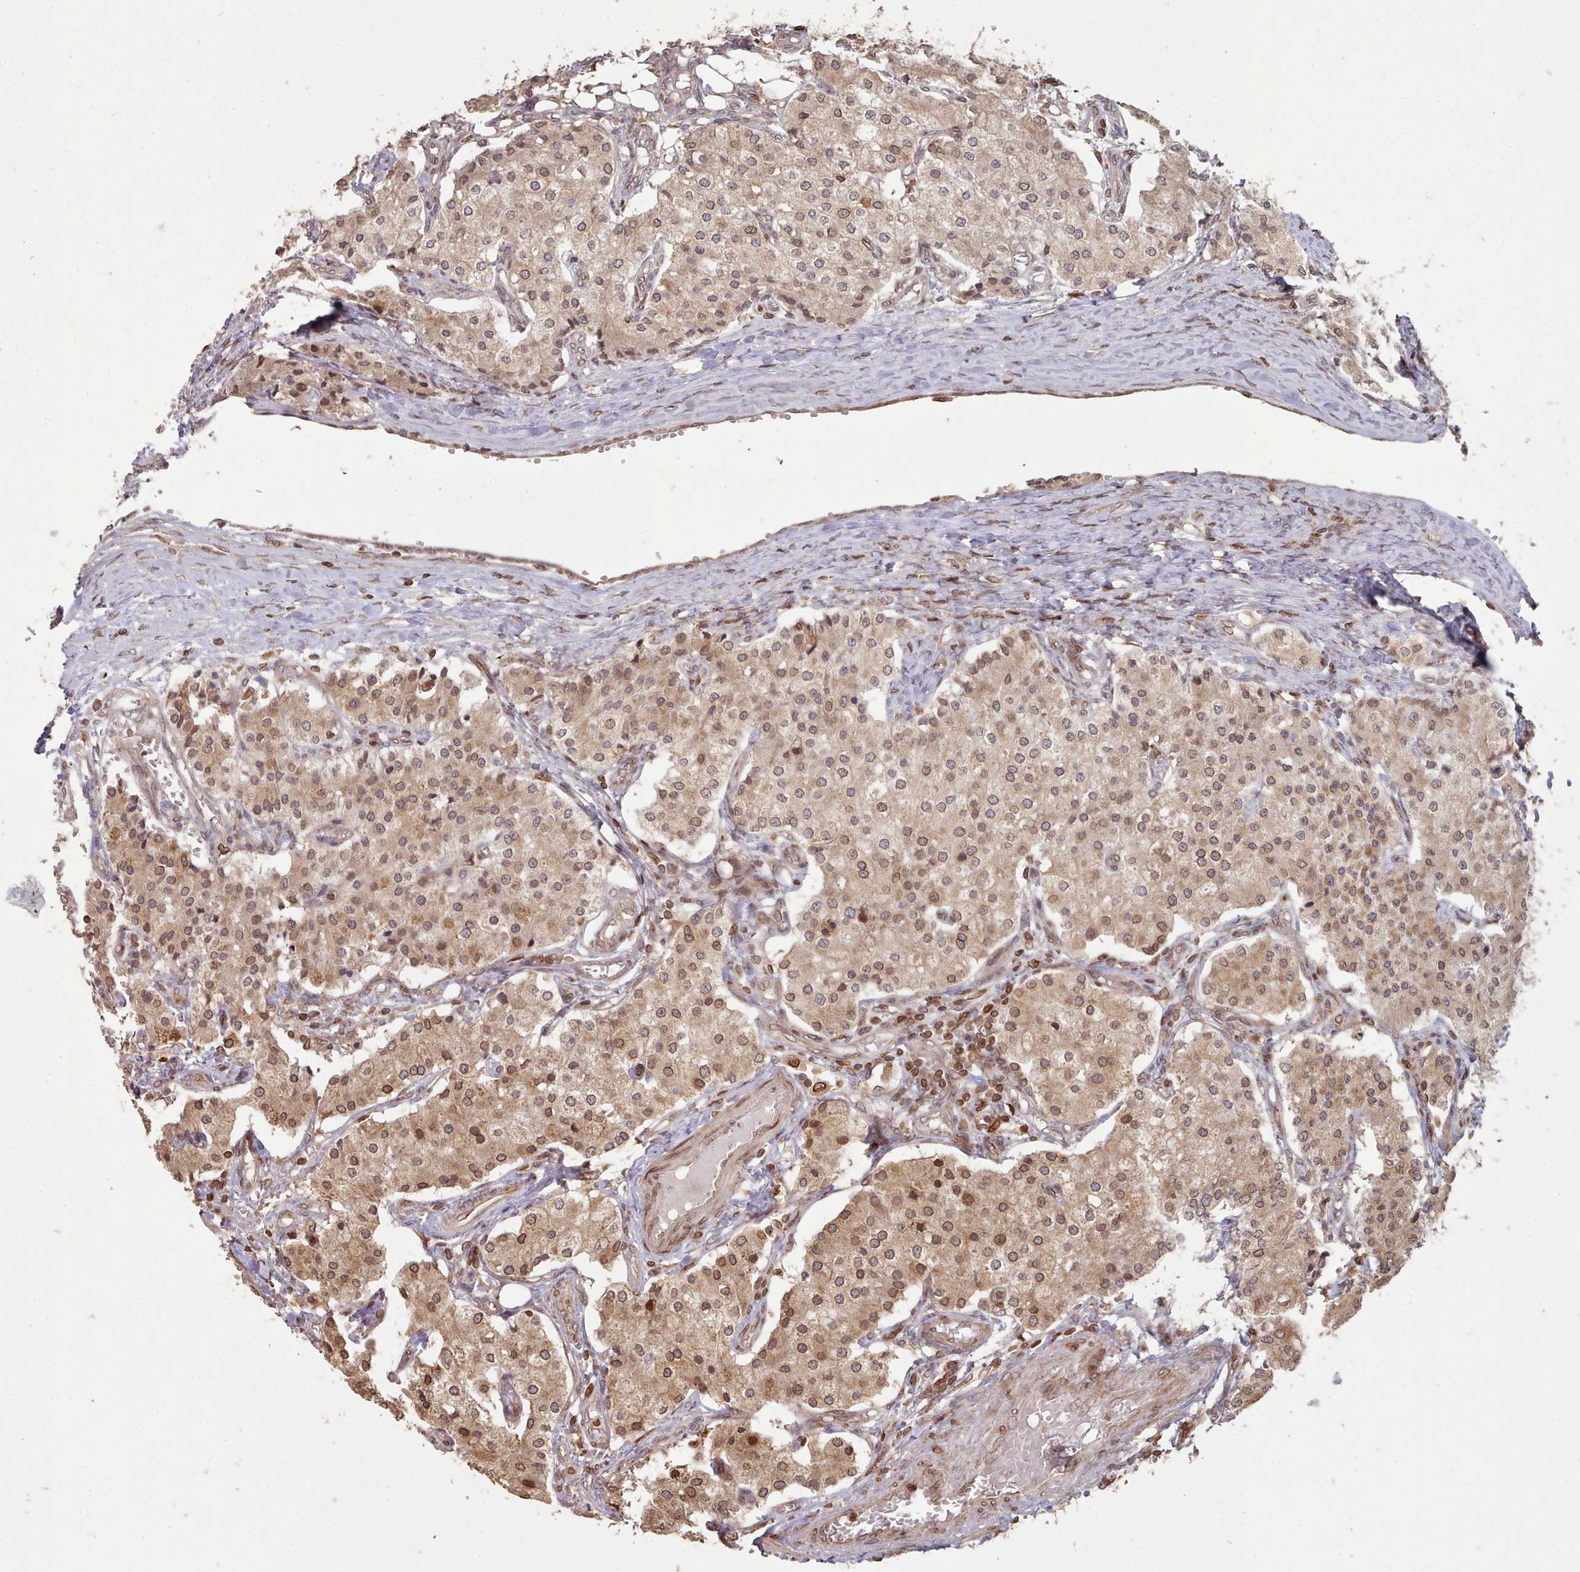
{"staining": {"intensity": "moderate", "quantity": ">75%", "location": "cytoplasmic/membranous,nuclear"}, "tissue": "carcinoid", "cell_type": "Tumor cells", "image_type": "cancer", "snomed": [{"axis": "morphology", "description": "Carcinoid, malignant, NOS"}, {"axis": "topography", "description": "Colon"}], "caption": "Human malignant carcinoid stained with a protein marker shows moderate staining in tumor cells.", "gene": "TOR1AIP1", "patient": {"sex": "female", "age": 52}}